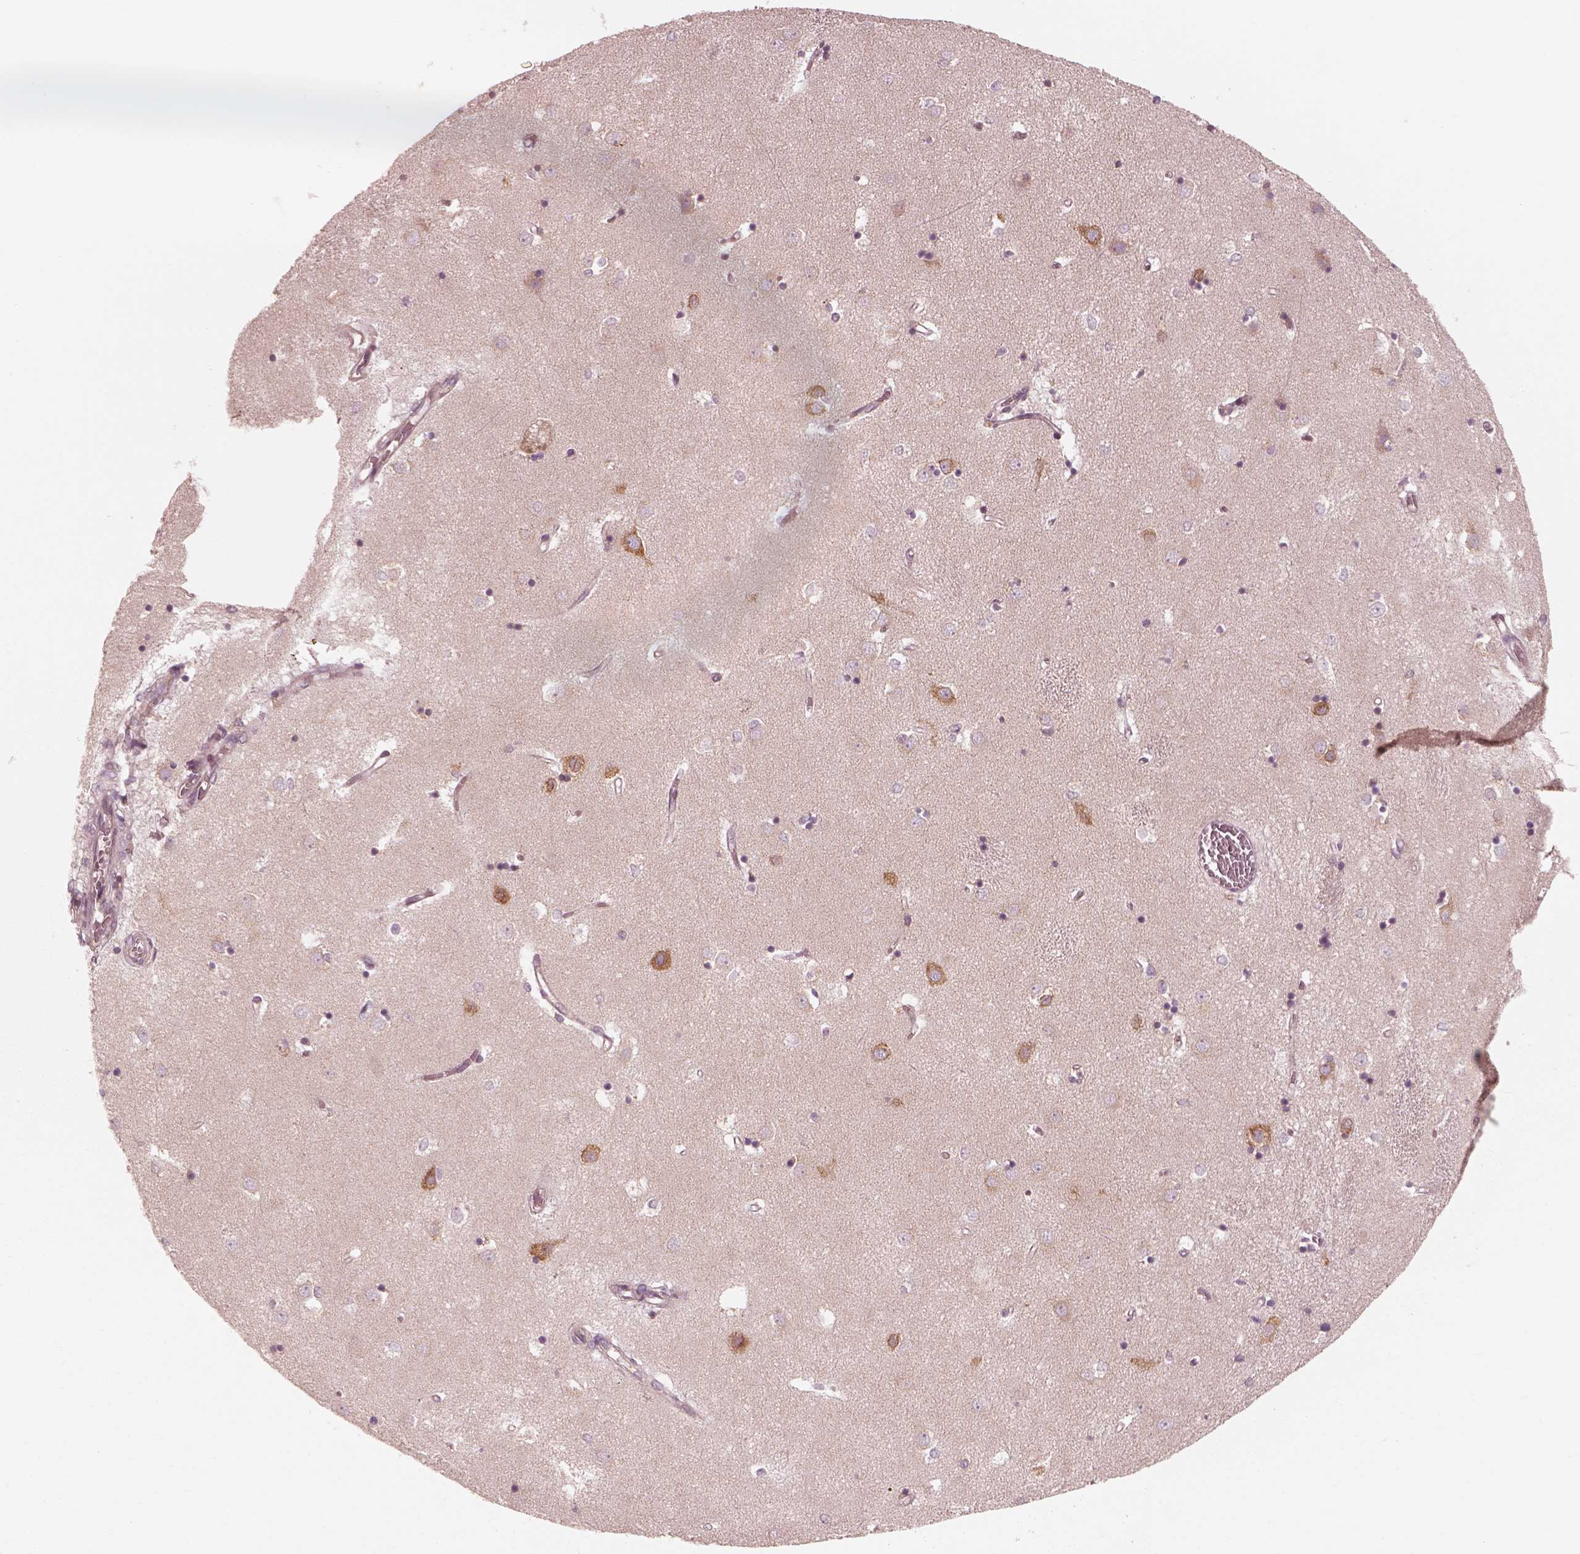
{"staining": {"intensity": "moderate", "quantity": "<25%", "location": "cytoplasmic/membranous"}, "tissue": "caudate", "cell_type": "Glial cells", "image_type": "normal", "snomed": [{"axis": "morphology", "description": "Normal tissue, NOS"}, {"axis": "topography", "description": "Lateral ventricle wall"}], "caption": "Caudate stained with DAB (3,3'-diaminobenzidine) immunohistochemistry exhibits low levels of moderate cytoplasmic/membranous expression in about <25% of glial cells. The protein is shown in brown color, while the nuclei are stained blue.", "gene": "CNOT2", "patient": {"sex": "male", "age": 54}}